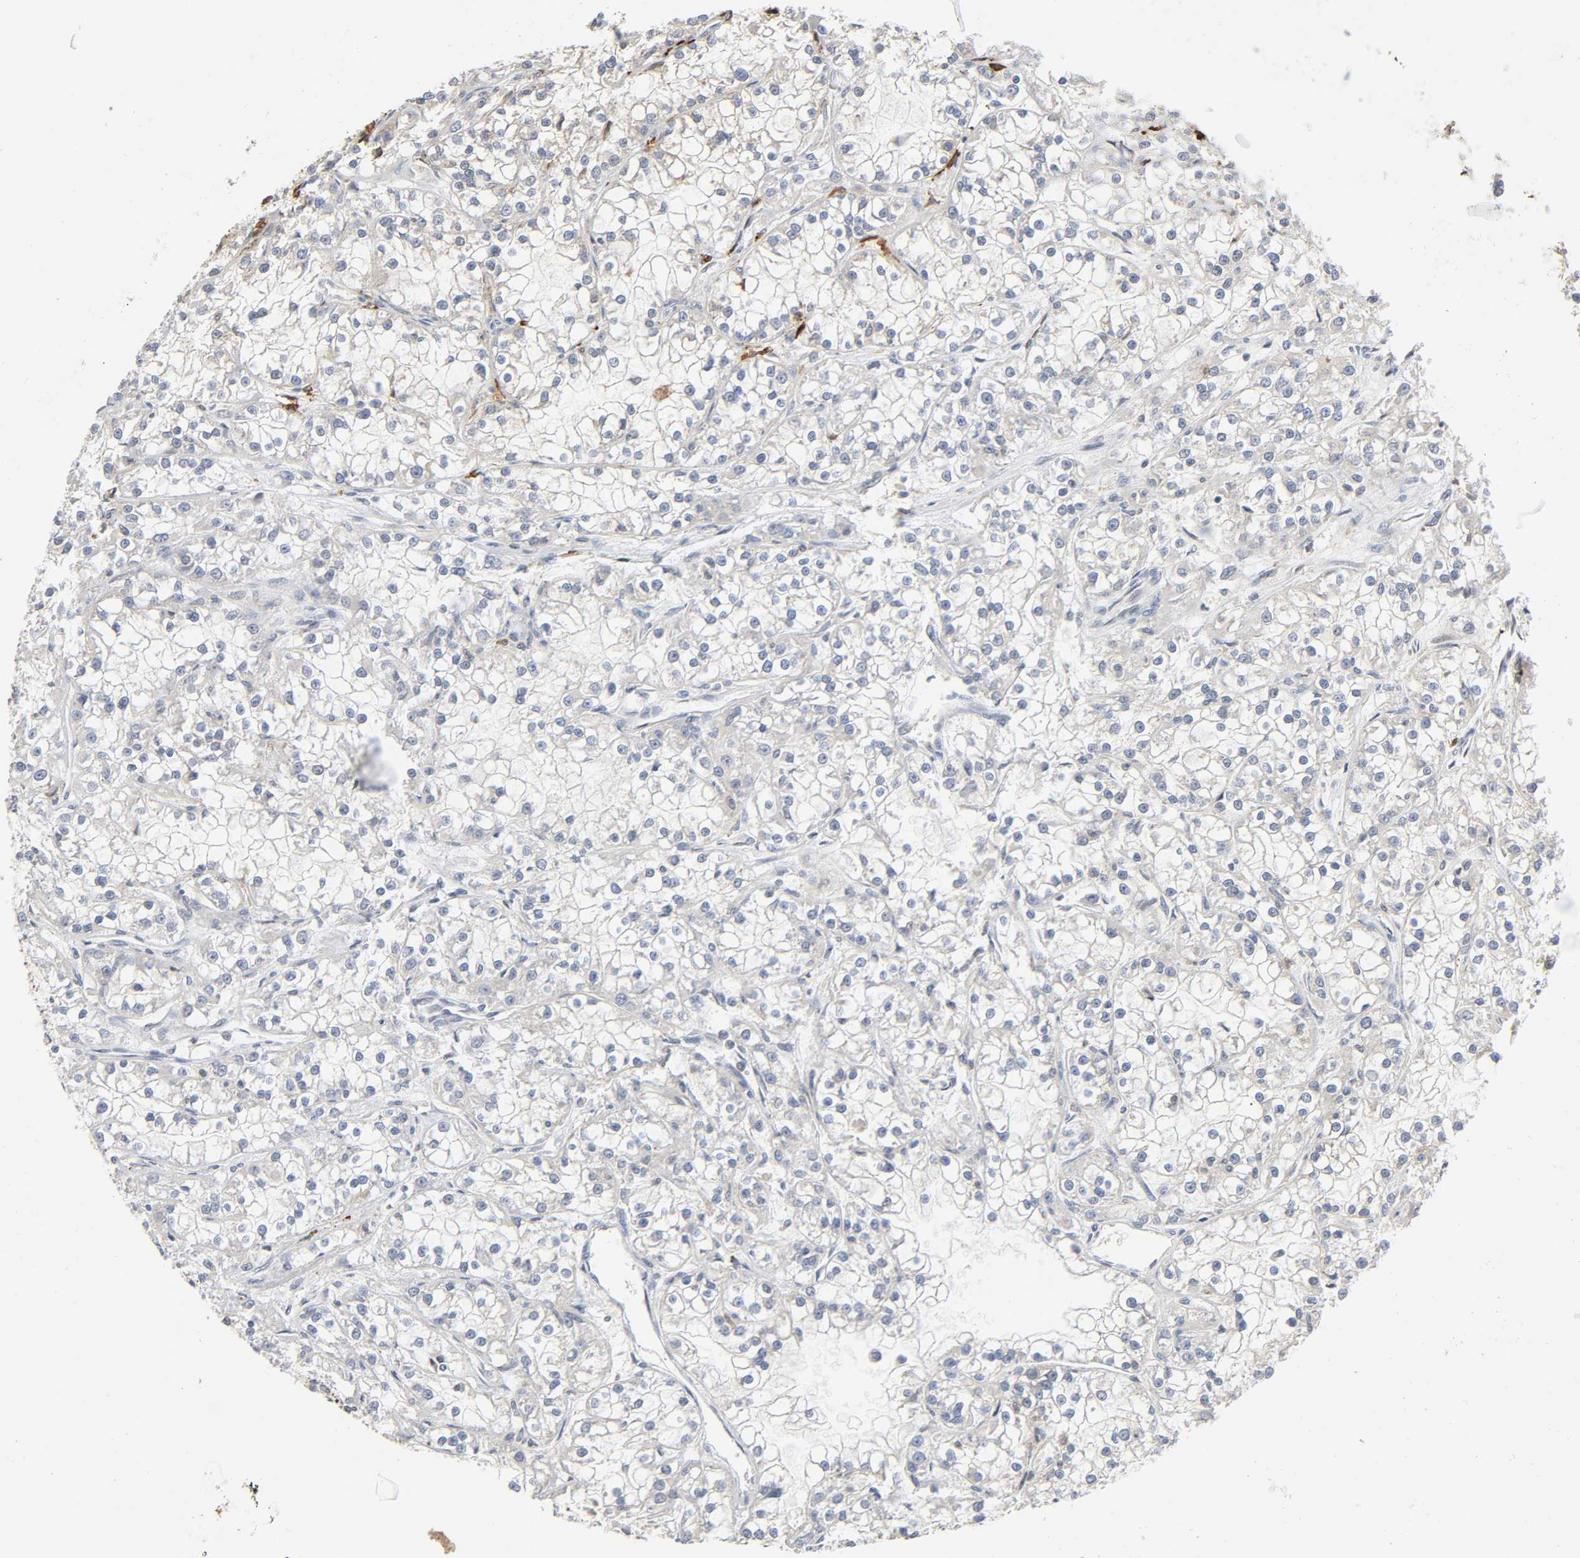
{"staining": {"intensity": "negative", "quantity": "none", "location": "none"}, "tissue": "renal cancer", "cell_type": "Tumor cells", "image_type": "cancer", "snomed": [{"axis": "morphology", "description": "Adenocarcinoma, NOS"}, {"axis": "topography", "description": "Kidney"}], "caption": "High power microscopy micrograph of an immunohistochemistry (IHC) histopathology image of renal adenocarcinoma, revealing no significant positivity in tumor cells.", "gene": "KAT2B", "patient": {"sex": "female", "age": 52}}